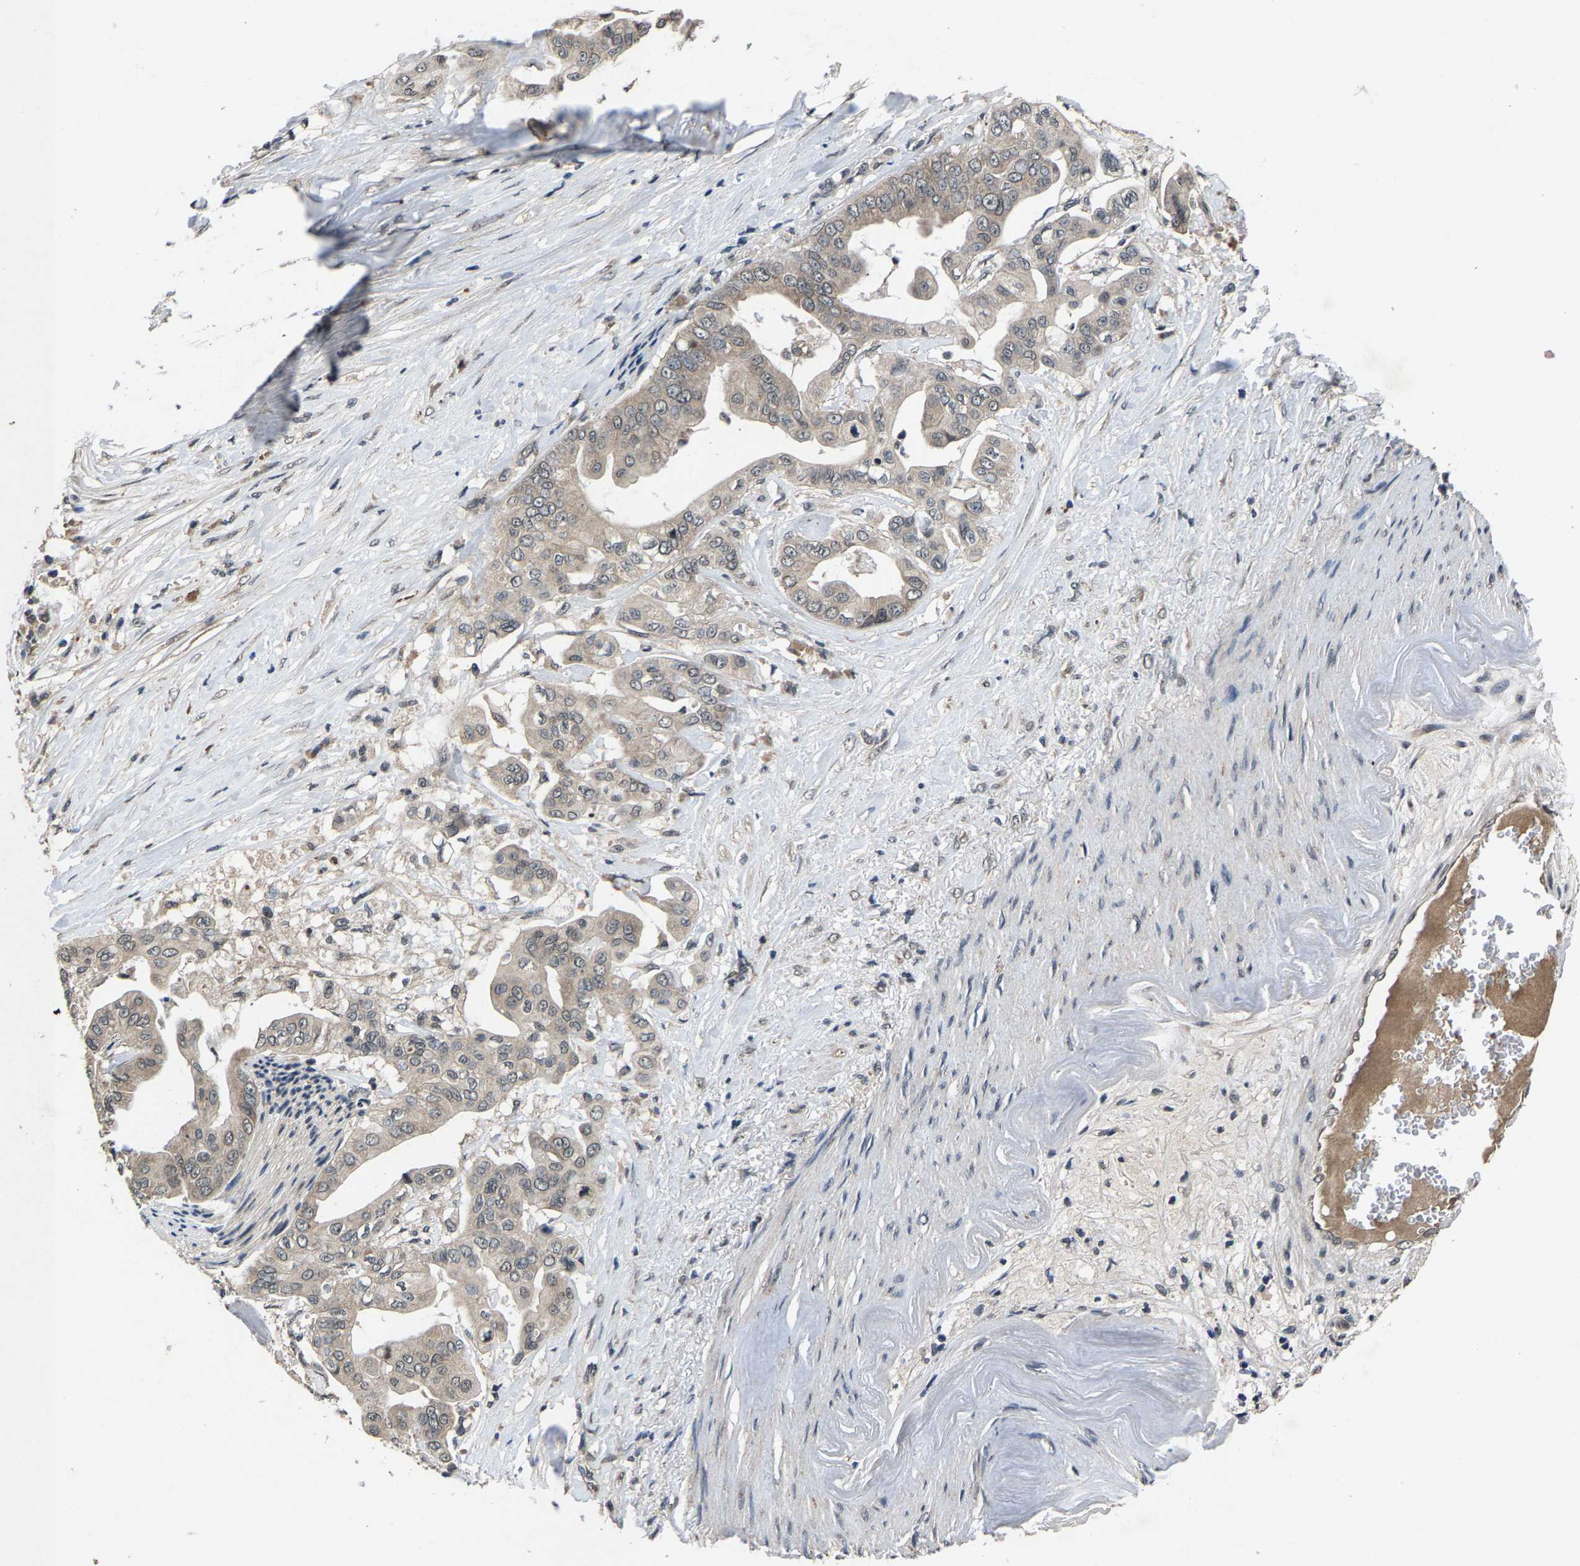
{"staining": {"intensity": "weak", "quantity": ">75%", "location": "cytoplasmic/membranous"}, "tissue": "pancreatic cancer", "cell_type": "Tumor cells", "image_type": "cancer", "snomed": [{"axis": "morphology", "description": "Adenocarcinoma, NOS"}, {"axis": "topography", "description": "Pancreas"}], "caption": "Pancreatic adenocarcinoma tissue shows weak cytoplasmic/membranous staining in about >75% of tumor cells", "gene": "HUWE1", "patient": {"sex": "female", "age": 75}}